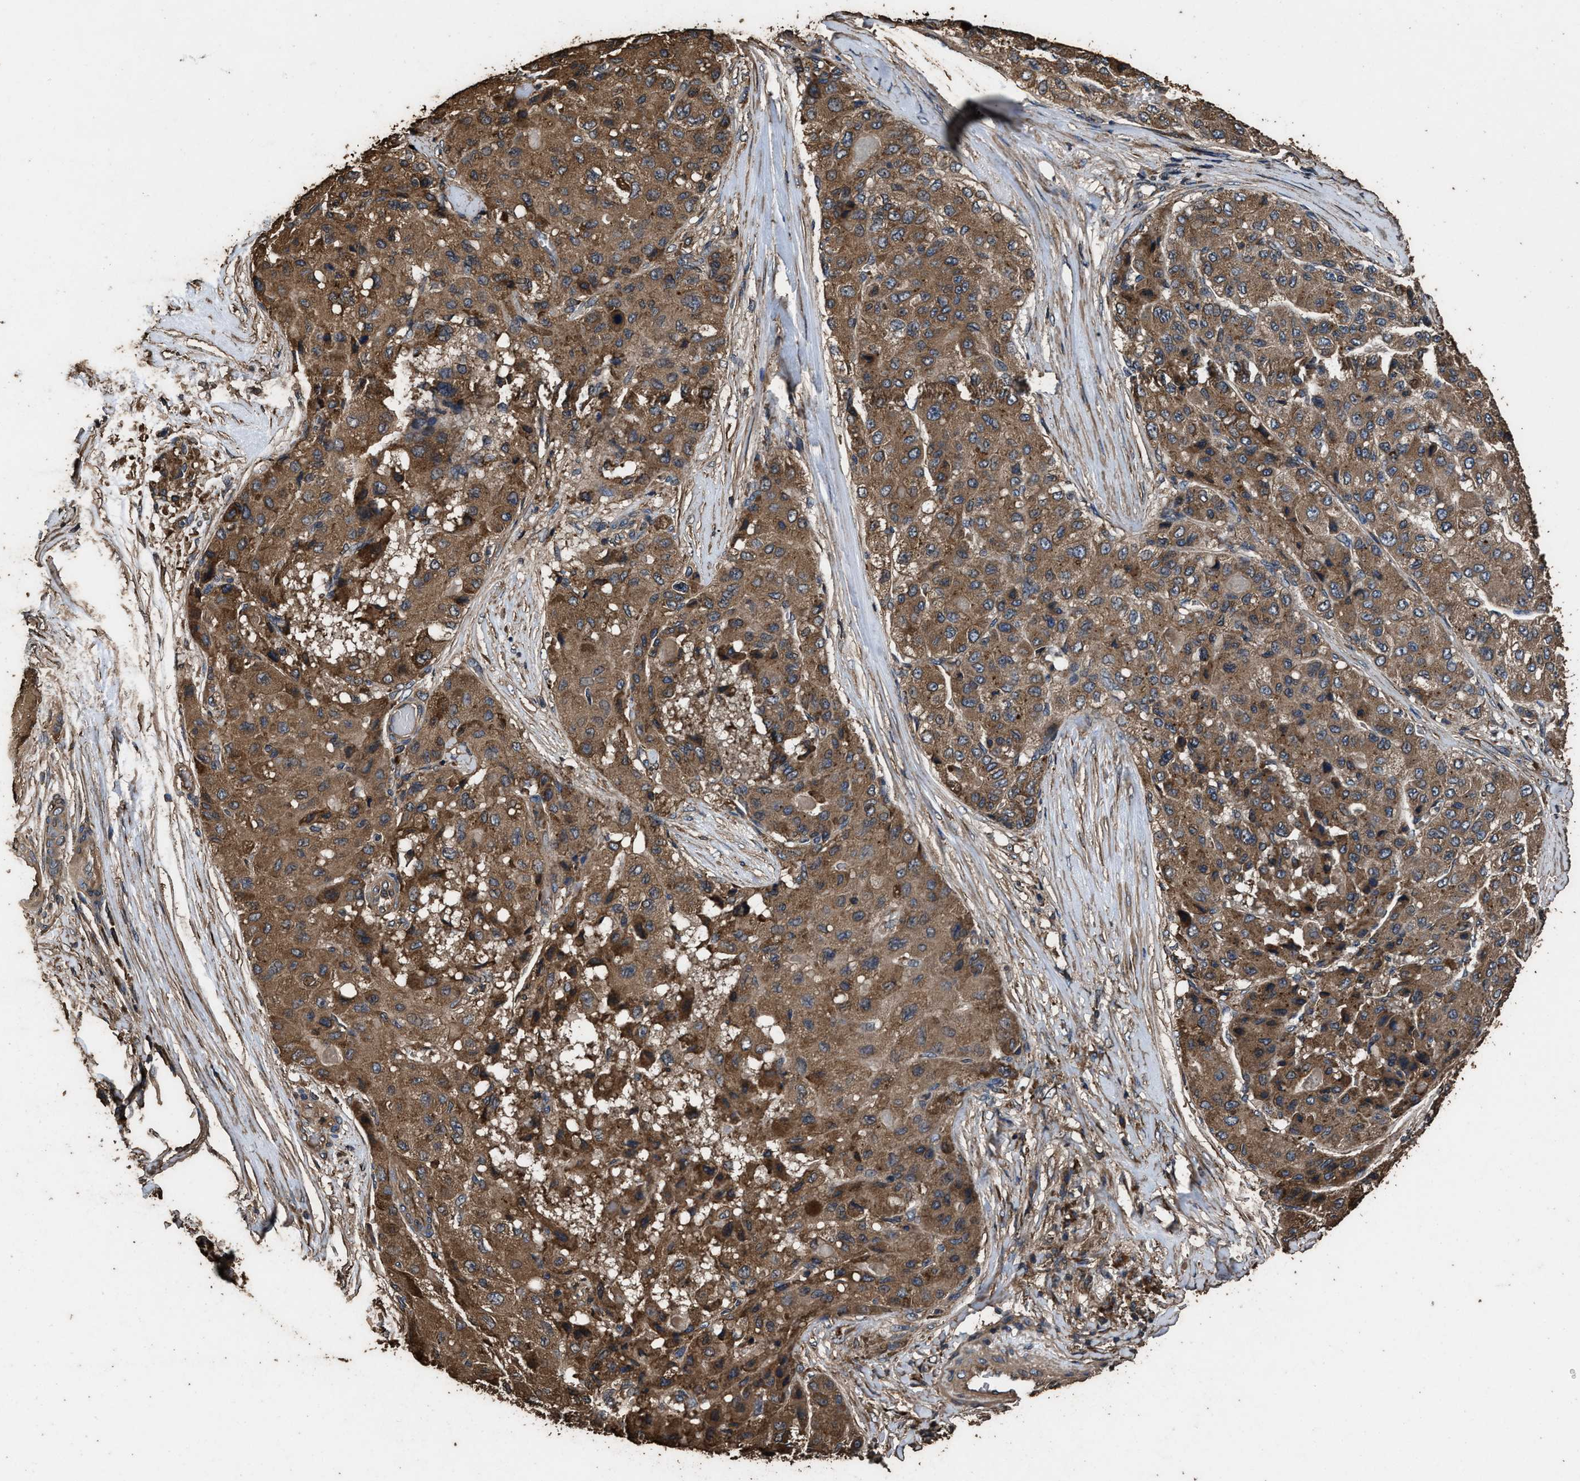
{"staining": {"intensity": "moderate", "quantity": ">75%", "location": "cytoplasmic/membranous"}, "tissue": "liver cancer", "cell_type": "Tumor cells", "image_type": "cancer", "snomed": [{"axis": "morphology", "description": "Carcinoma, Hepatocellular, NOS"}, {"axis": "topography", "description": "Liver"}], "caption": "Protein expression analysis of liver hepatocellular carcinoma demonstrates moderate cytoplasmic/membranous positivity in about >75% of tumor cells.", "gene": "ZMYND19", "patient": {"sex": "male", "age": 80}}